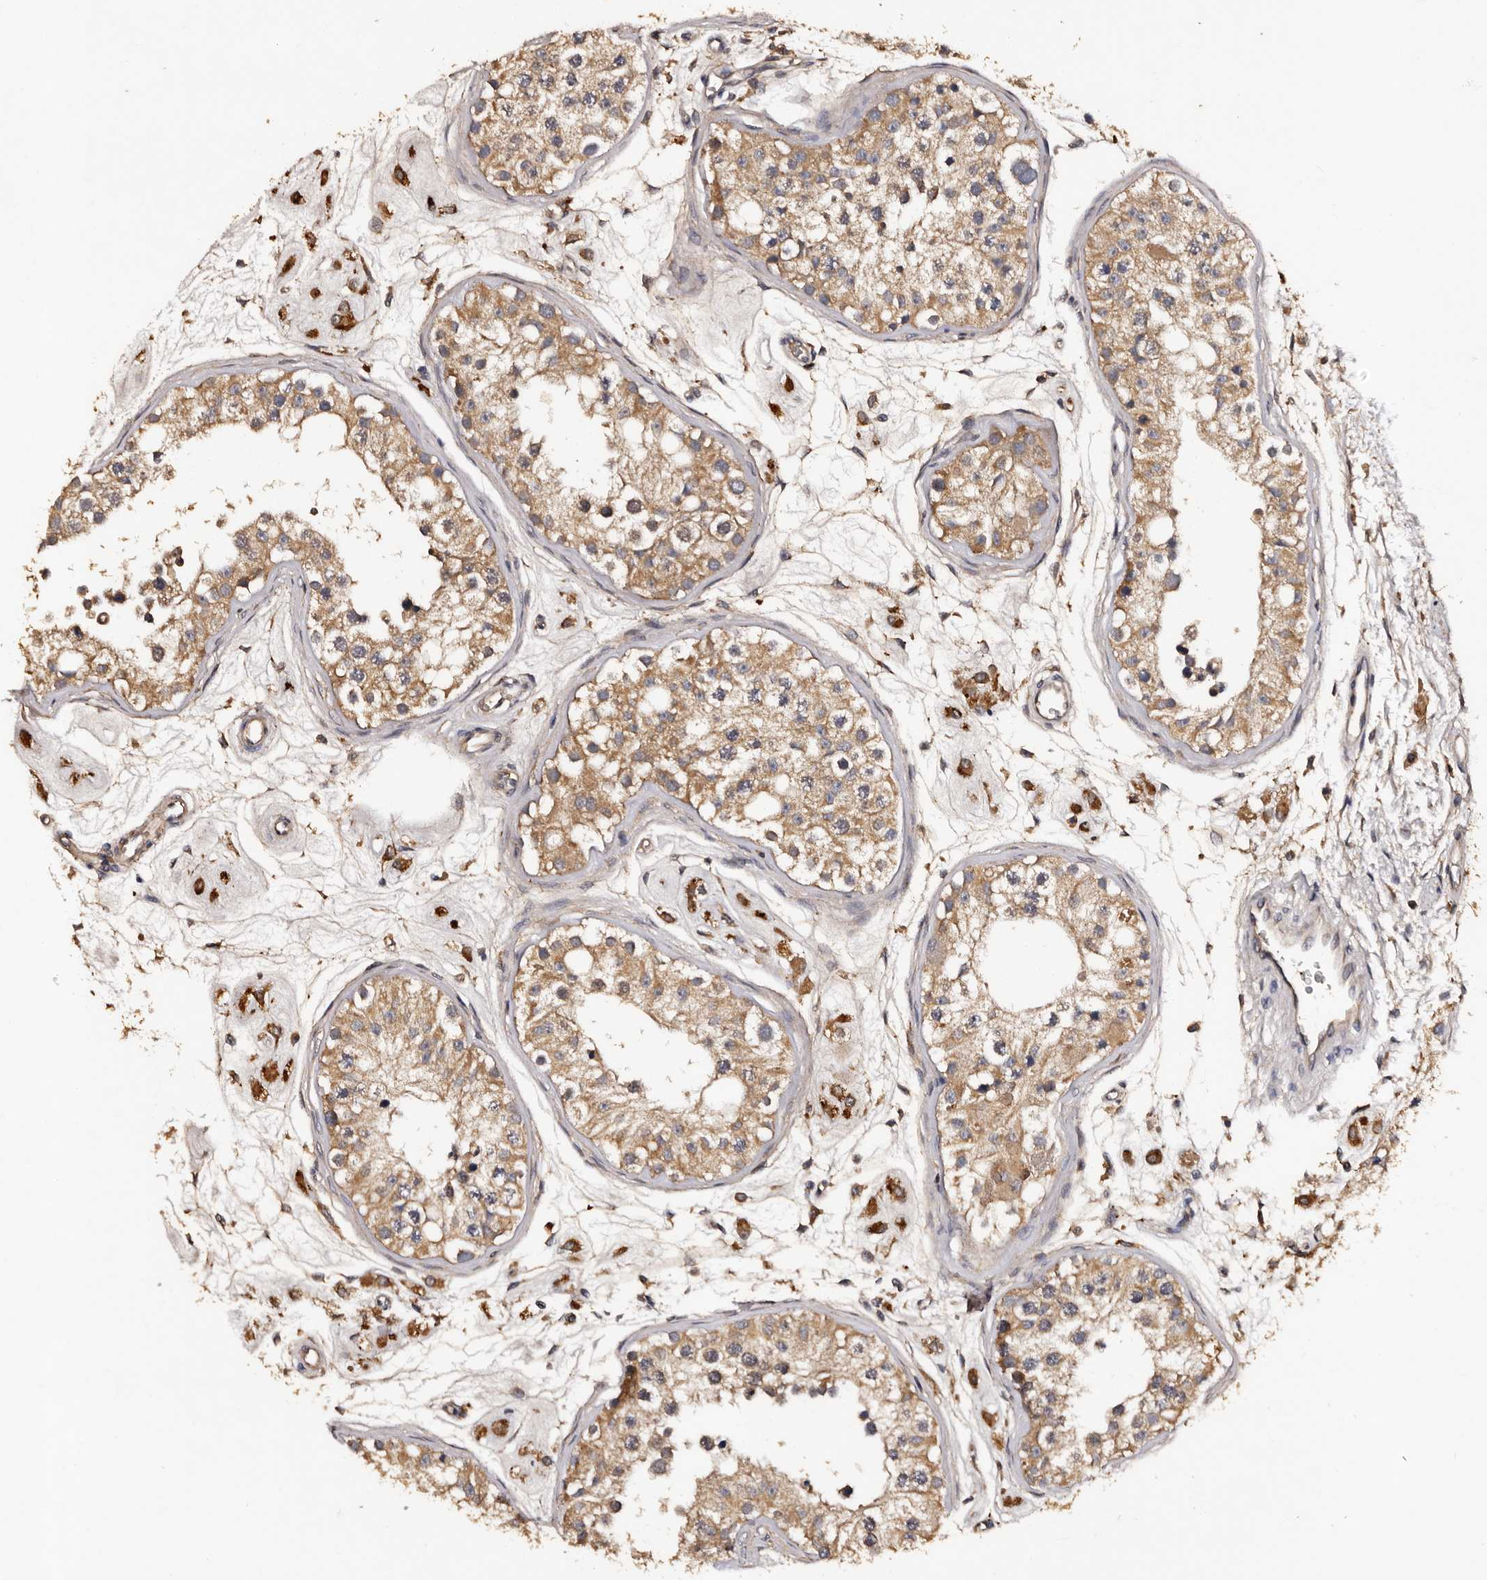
{"staining": {"intensity": "moderate", "quantity": ">75%", "location": "cytoplasmic/membranous"}, "tissue": "testis", "cell_type": "Cells in seminiferous ducts", "image_type": "normal", "snomed": [{"axis": "morphology", "description": "Normal tissue, NOS"}, {"axis": "morphology", "description": "Adenocarcinoma, metastatic, NOS"}, {"axis": "topography", "description": "Testis"}], "caption": "Protein positivity by immunohistochemistry reveals moderate cytoplasmic/membranous expression in about >75% of cells in seminiferous ducts in normal testis.", "gene": "ADCK5", "patient": {"sex": "male", "age": 26}}